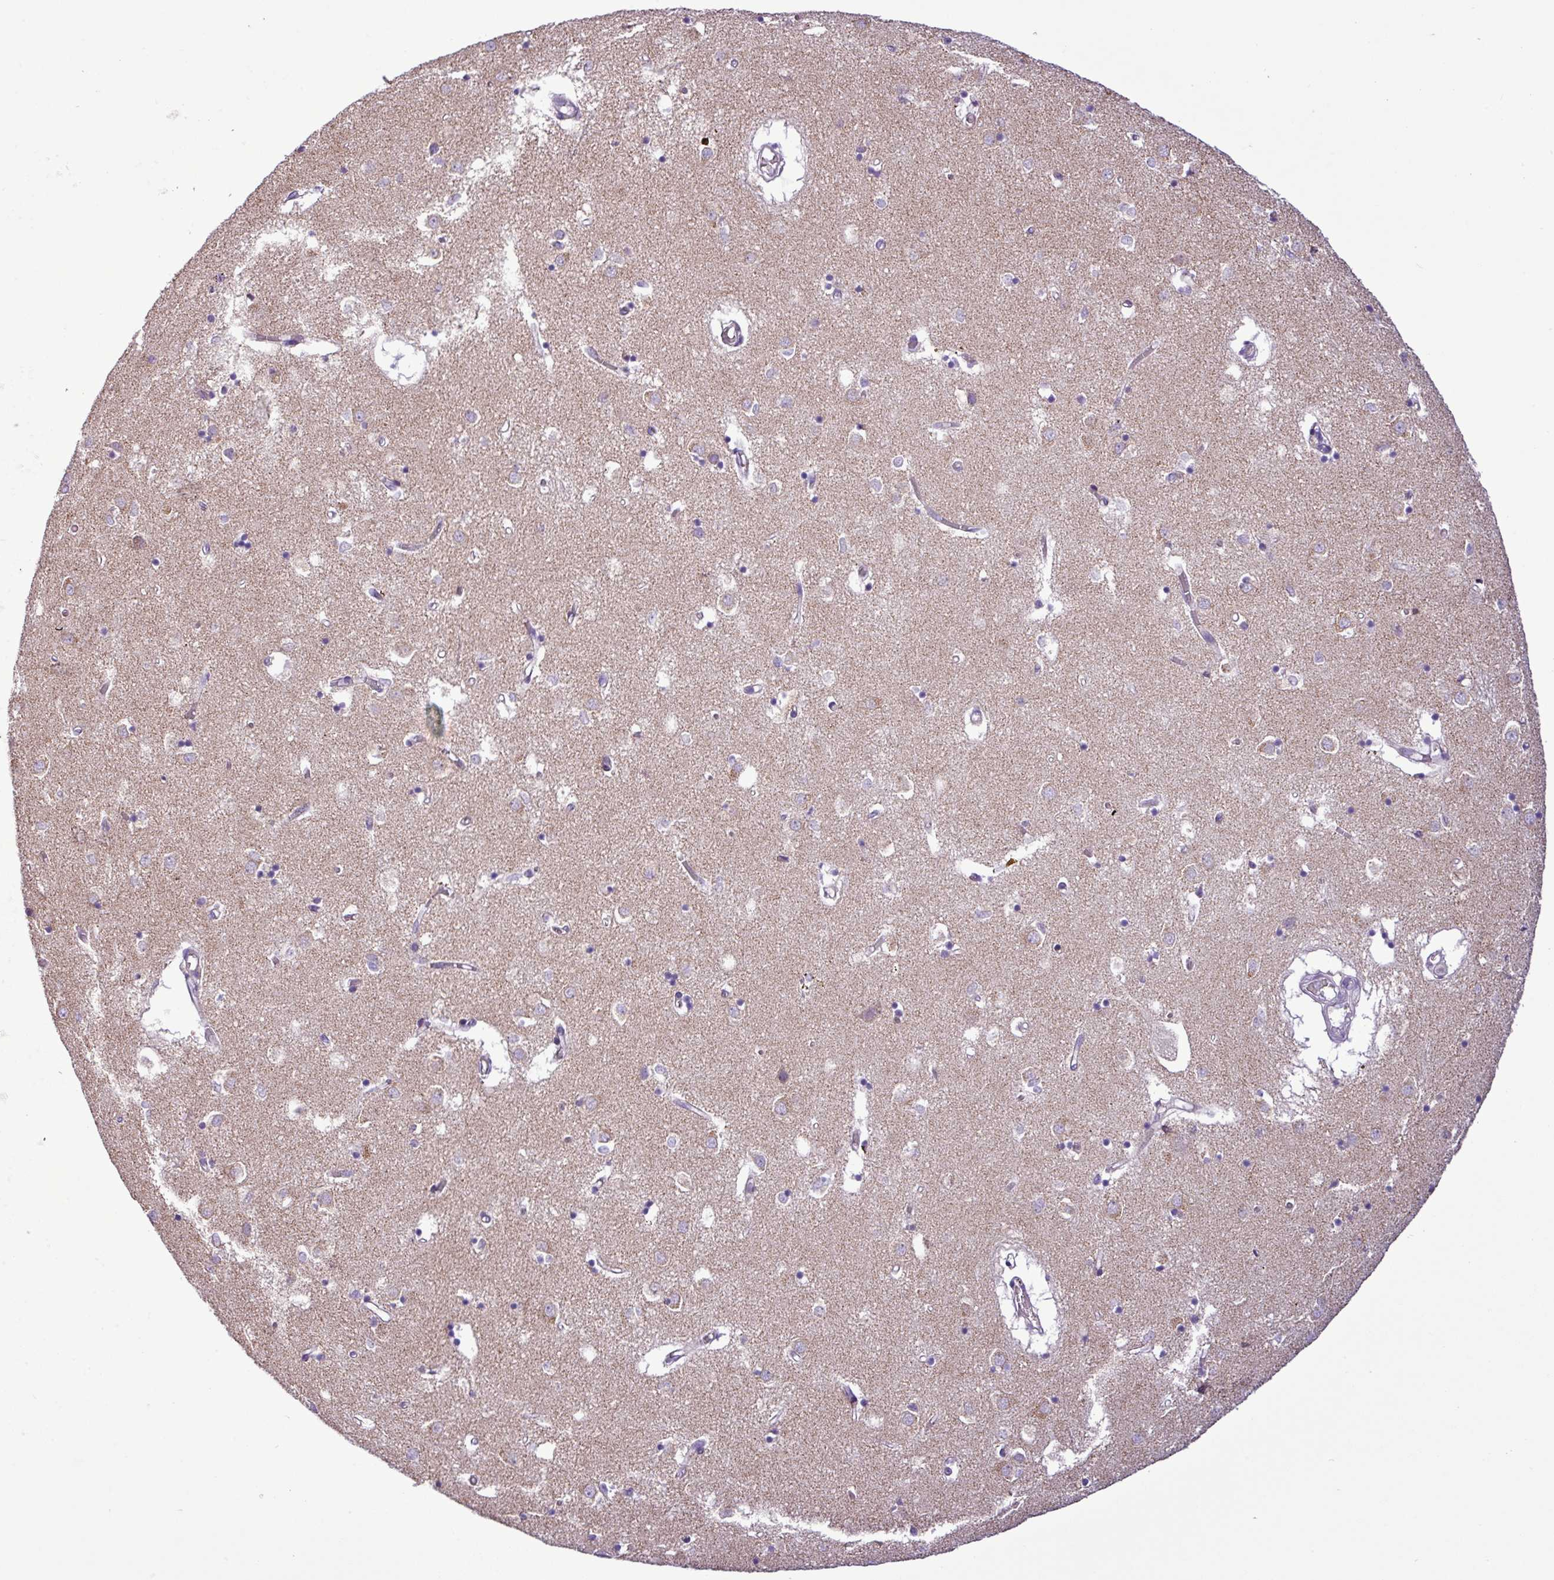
{"staining": {"intensity": "negative", "quantity": "none", "location": "none"}, "tissue": "caudate", "cell_type": "Glial cells", "image_type": "normal", "snomed": [{"axis": "morphology", "description": "Normal tissue, NOS"}, {"axis": "topography", "description": "Lateral ventricle wall"}], "caption": "Immunohistochemistry photomicrograph of benign caudate stained for a protein (brown), which shows no staining in glial cells.", "gene": "FAM183A", "patient": {"sex": "male", "age": 70}}